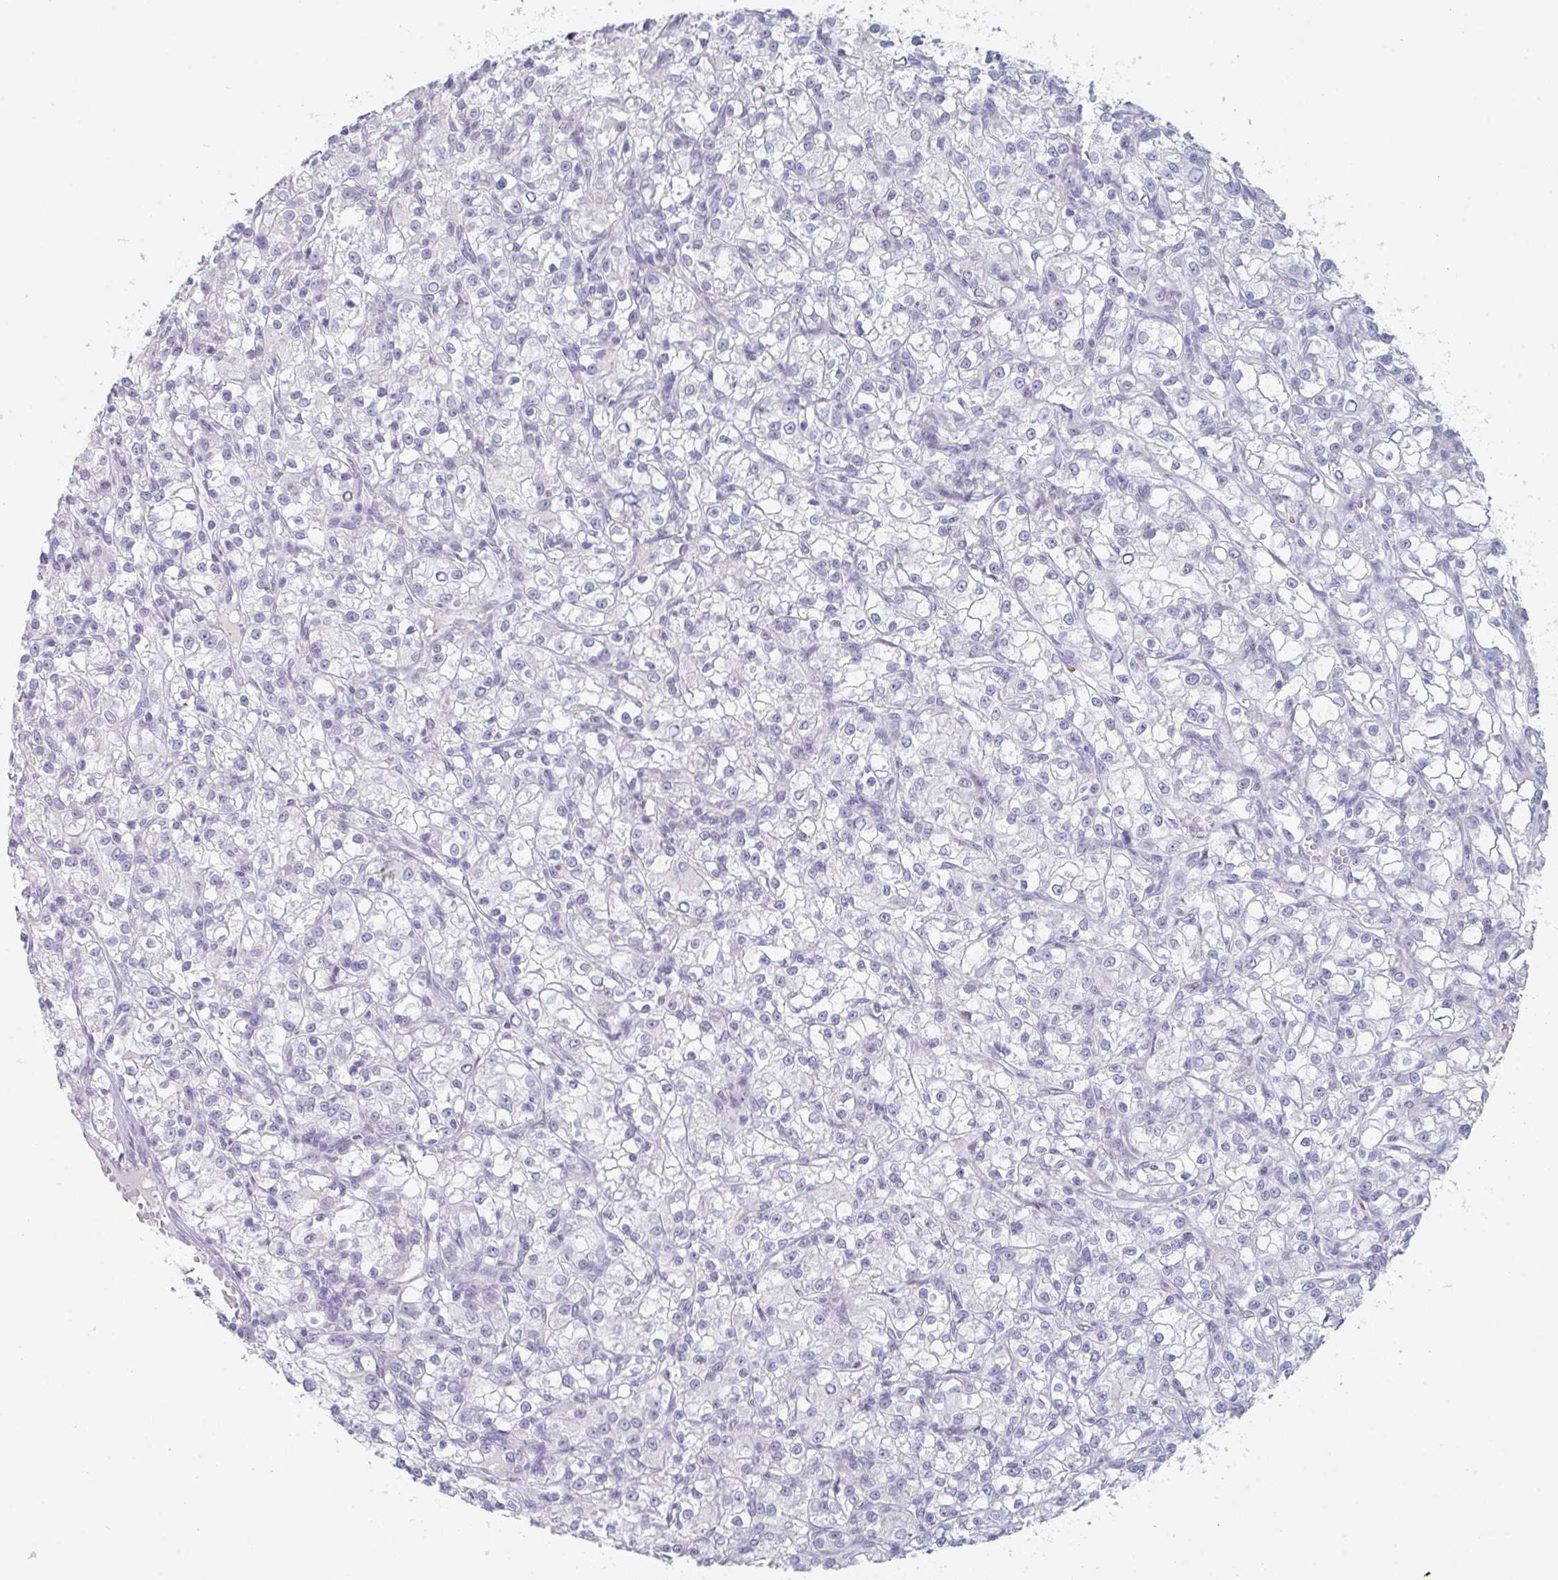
{"staining": {"intensity": "negative", "quantity": "none", "location": "none"}, "tissue": "renal cancer", "cell_type": "Tumor cells", "image_type": "cancer", "snomed": [{"axis": "morphology", "description": "Adenocarcinoma, NOS"}, {"axis": "topography", "description": "Kidney"}], "caption": "Tumor cells are negative for brown protein staining in renal cancer (adenocarcinoma).", "gene": "RUBCN", "patient": {"sex": "female", "age": 59}}